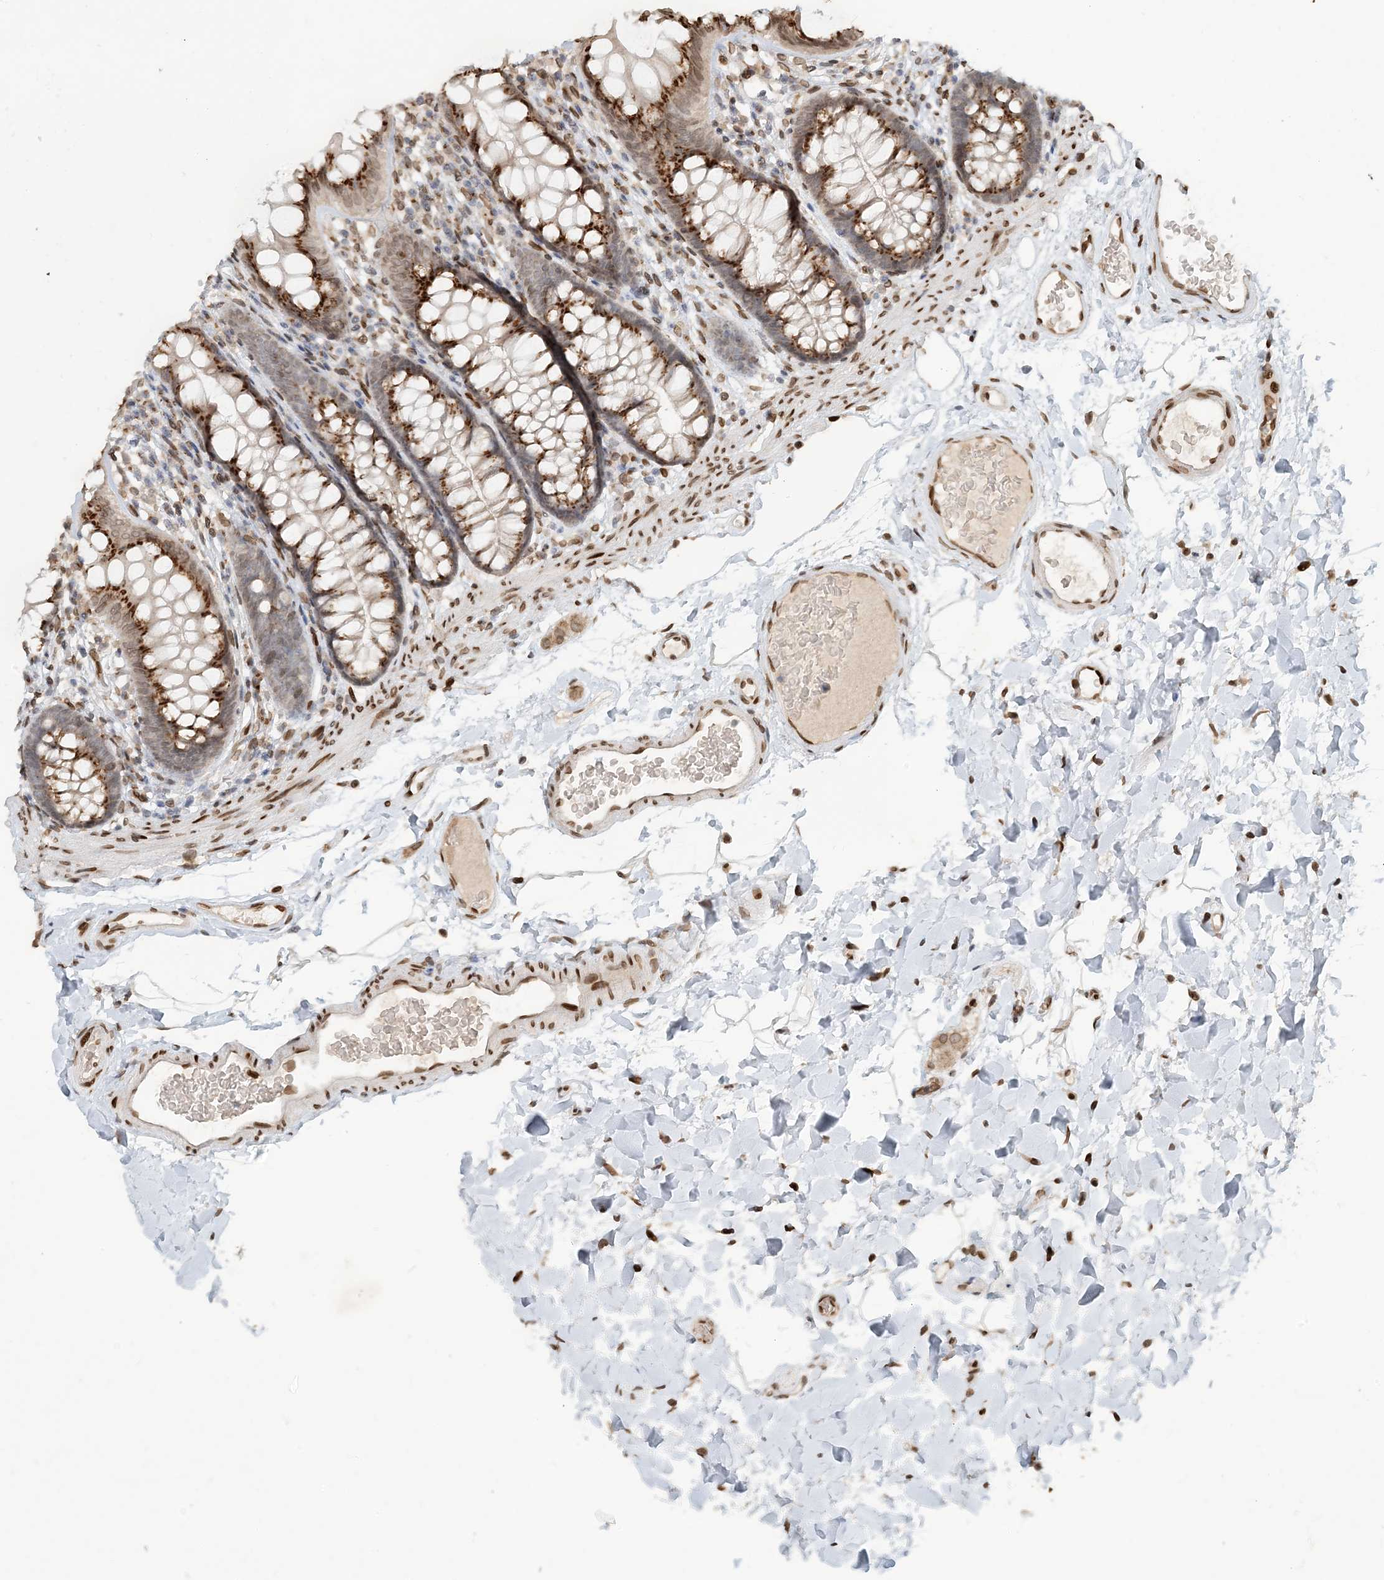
{"staining": {"intensity": "strong", "quantity": ">75%", "location": "nuclear"}, "tissue": "colon", "cell_type": "Endothelial cells", "image_type": "normal", "snomed": [{"axis": "morphology", "description": "Normal tissue, NOS"}, {"axis": "topography", "description": "Colon"}], "caption": "The immunohistochemical stain labels strong nuclear positivity in endothelial cells of benign colon.", "gene": "SLC35A2", "patient": {"sex": "female", "age": 62}}